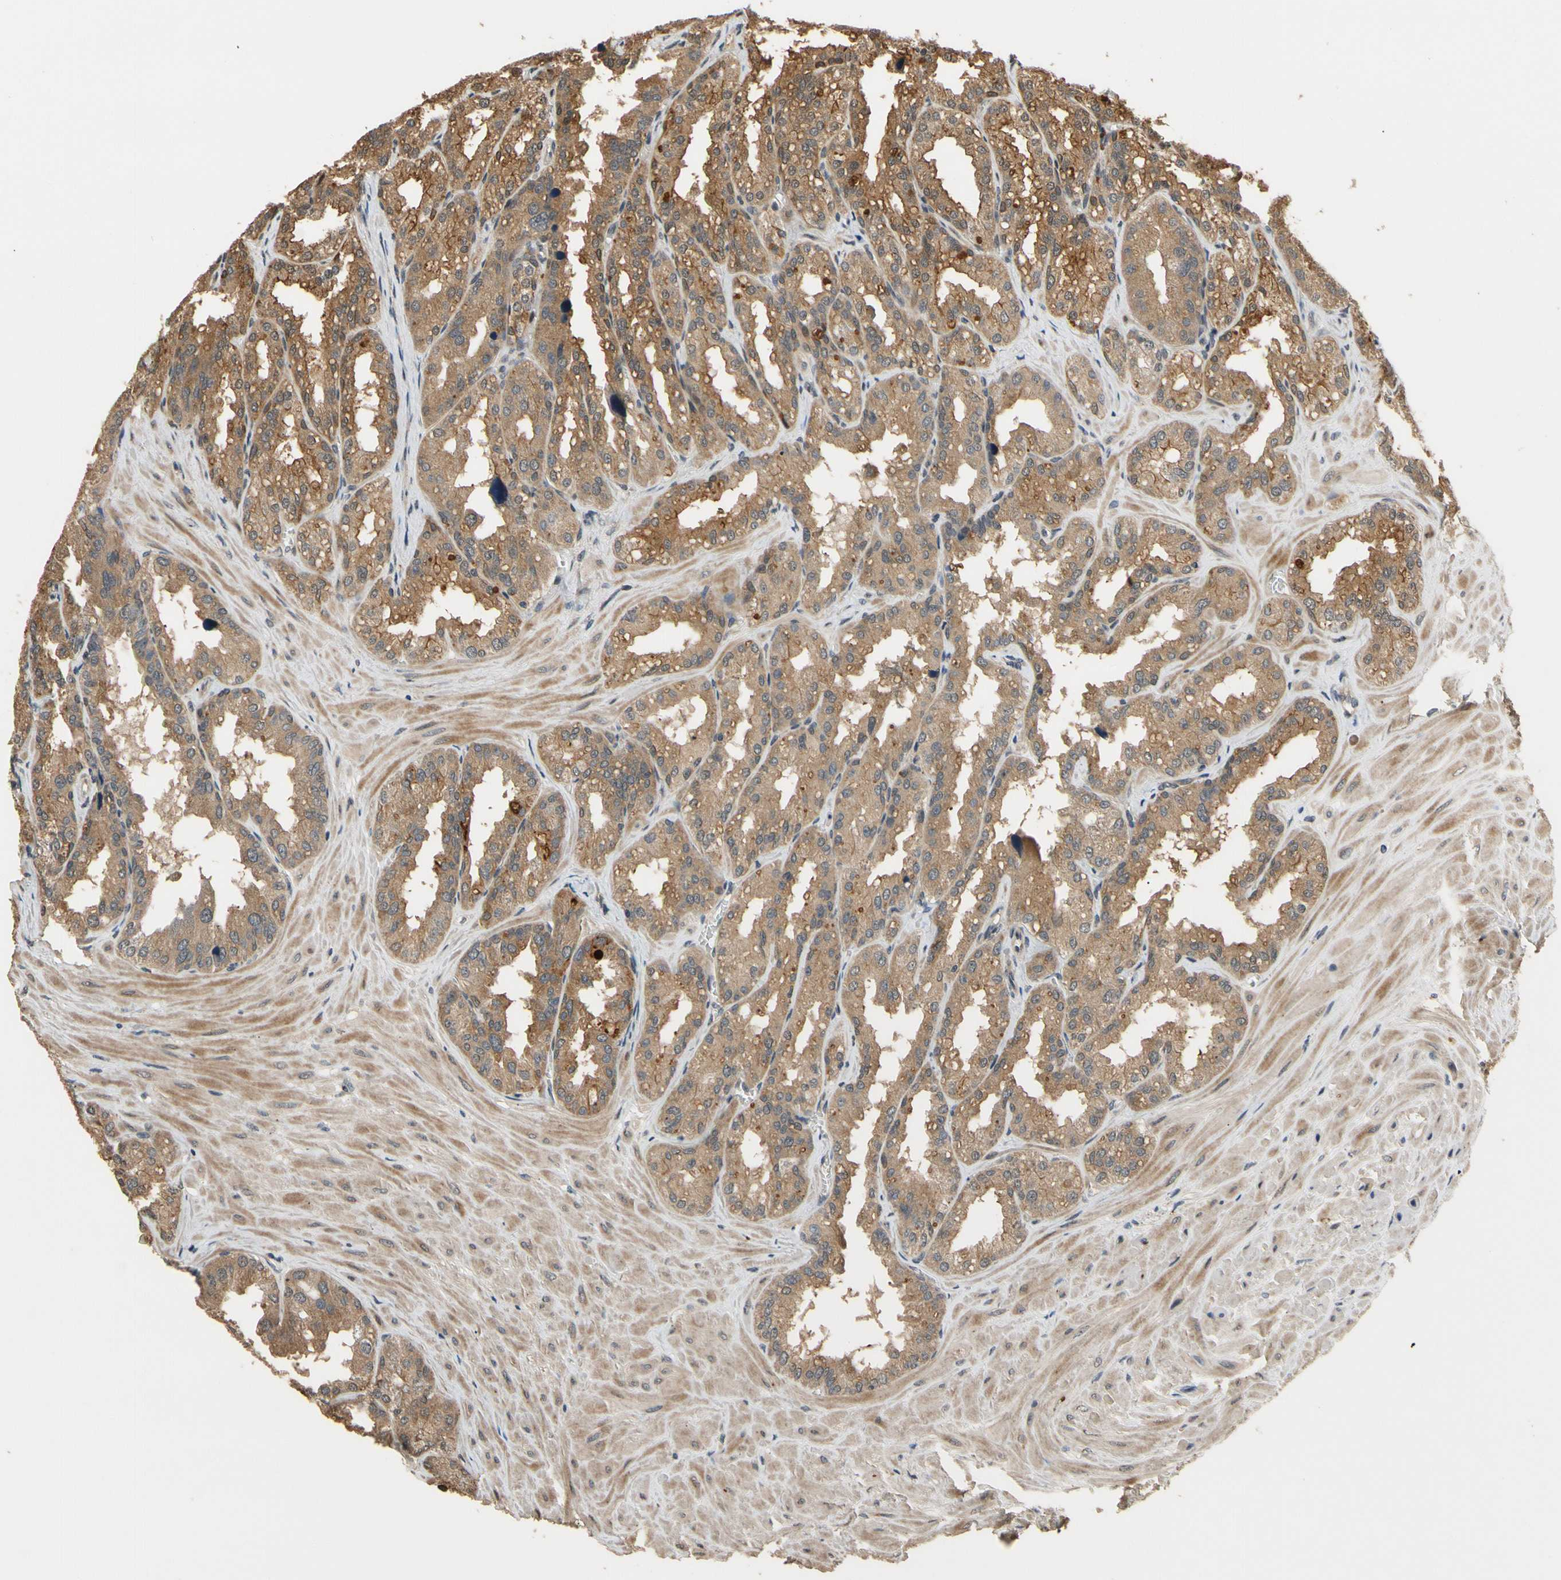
{"staining": {"intensity": "moderate", "quantity": ">75%", "location": "cytoplasmic/membranous"}, "tissue": "seminal vesicle", "cell_type": "Glandular cells", "image_type": "normal", "snomed": [{"axis": "morphology", "description": "Normal tissue, NOS"}, {"axis": "topography", "description": "Prostate"}, {"axis": "topography", "description": "Seminal veicle"}], "caption": "Benign seminal vesicle was stained to show a protein in brown. There is medium levels of moderate cytoplasmic/membranous positivity in approximately >75% of glandular cells. (Stains: DAB in brown, nuclei in blue, Microscopy: brightfield microscopy at high magnification).", "gene": "TMEM230", "patient": {"sex": "male", "age": 51}}